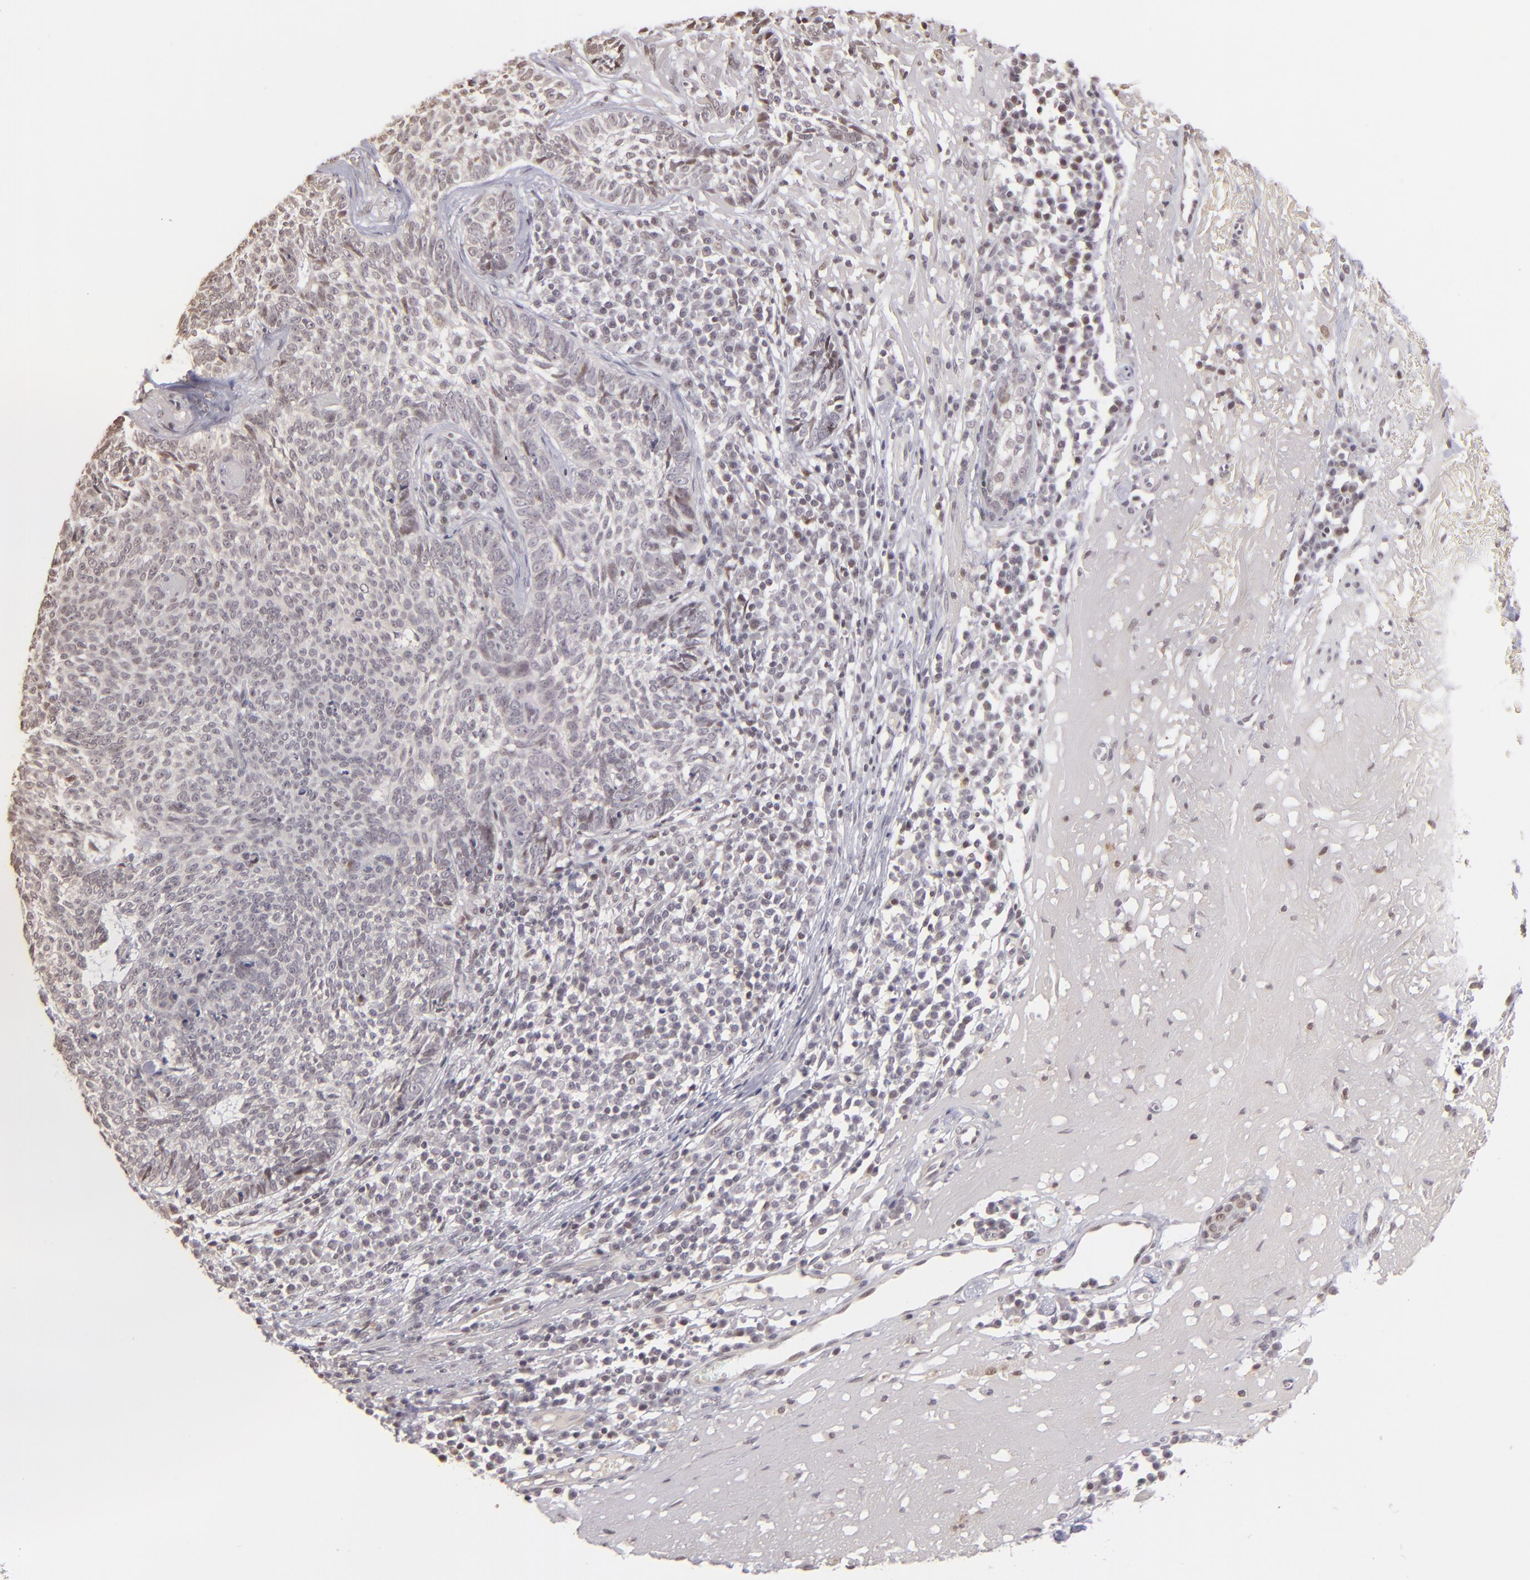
{"staining": {"intensity": "weak", "quantity": "<25%", "location": "nuclear"}, "tissue": "skin cancer", "cell_type": "Tumor cells", "image_type": "cancer", "snomed": [{"axis": "morphology", "description": "Basal cell carcinoma"}, {"axis": "topography", "description": "Skin"}], "caption": "This is a image of immunohistochemistry staining of skin cancer (basal cell carcinoma), which shows no positivity in tumor cells. Brightfield microscopy of immunohistochemistry (IHC) stained with DAB (3,3'-diaminobenzidine) (brown) and hematoxylin (blue), captured at high magnification.", "gene": "RARB", "patient": {"sex": "female", "age": 89}}